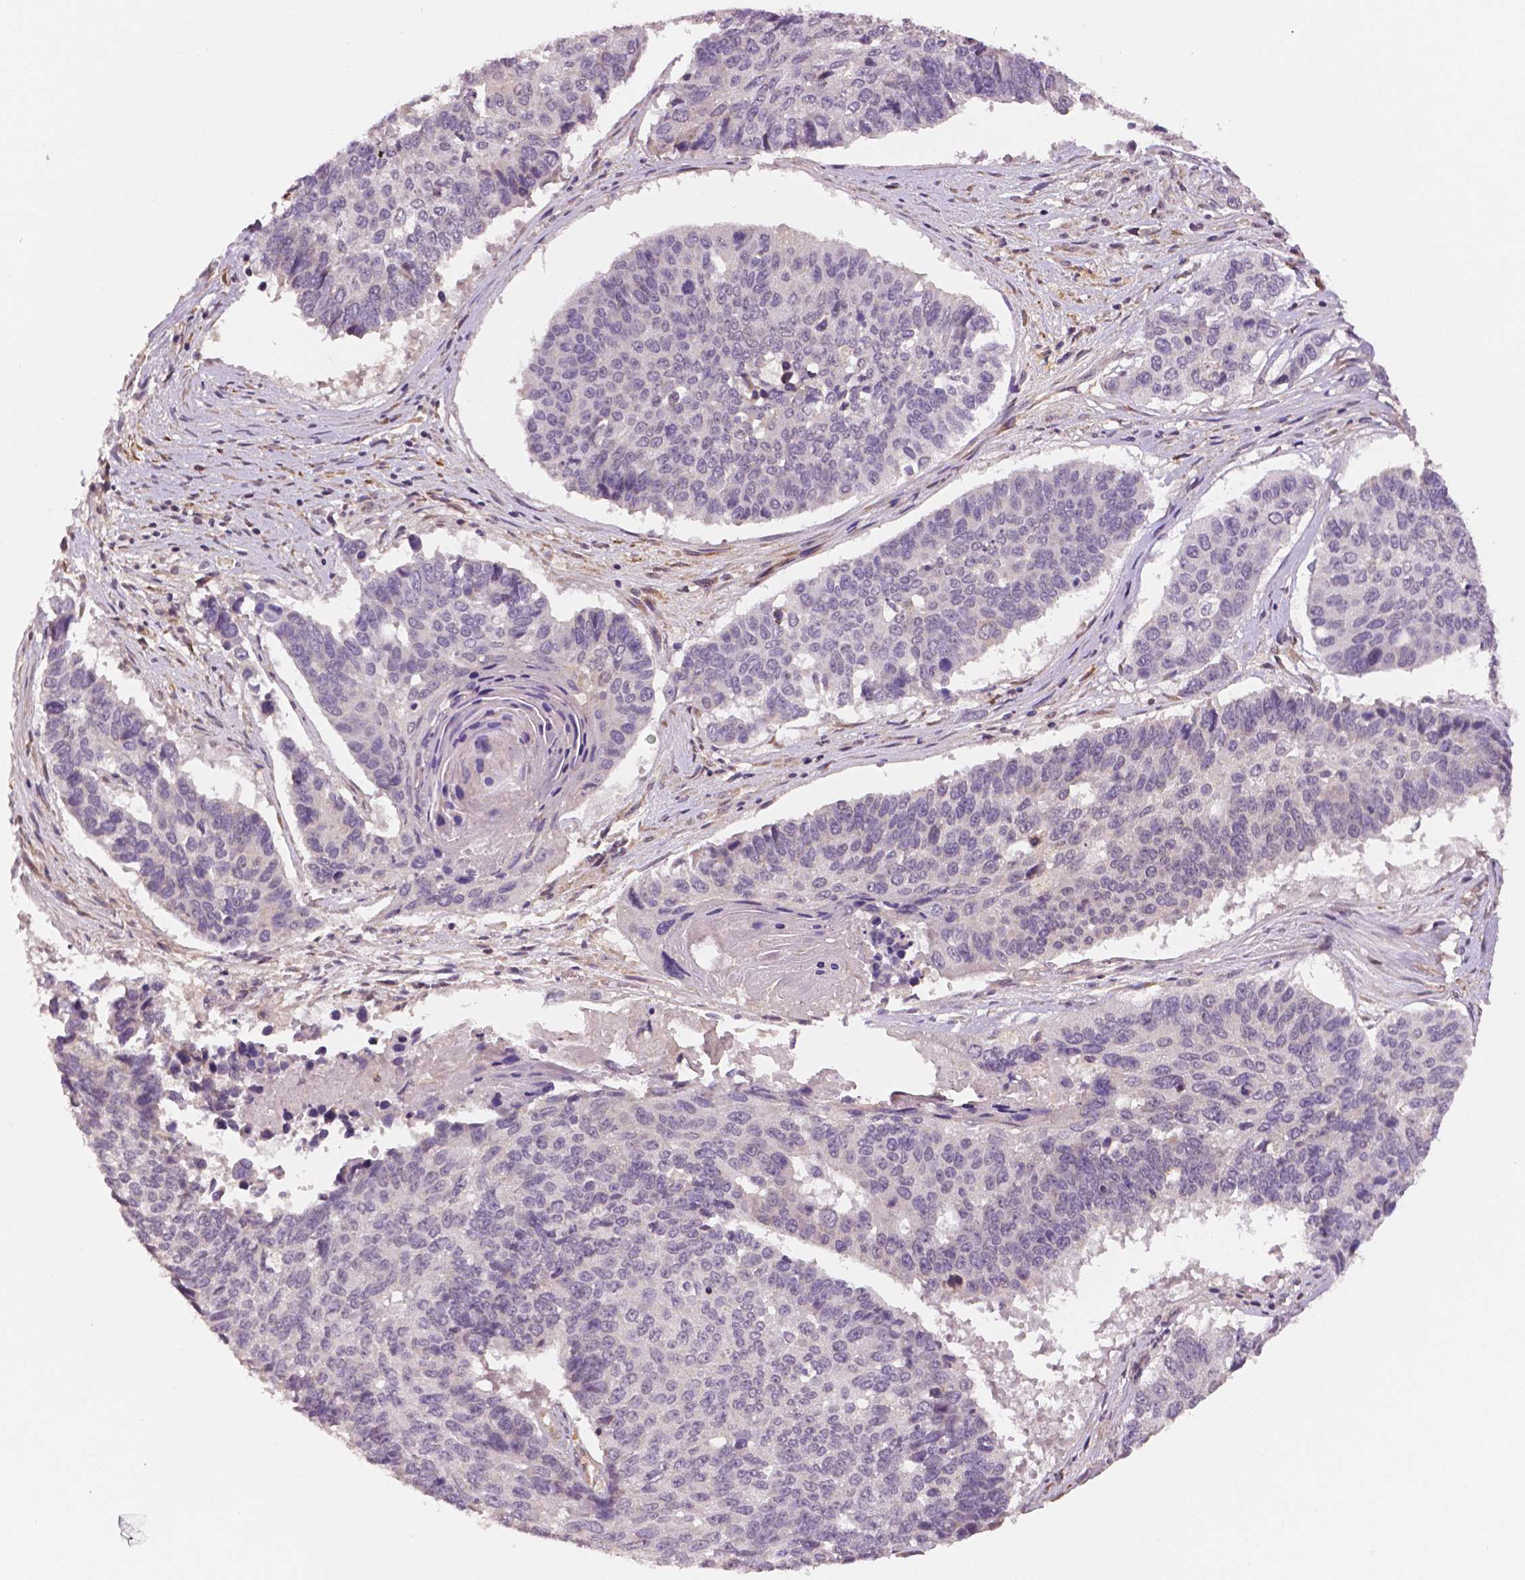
{"staining": {"intensity": "negative", "quantity": "none", "location": "none"}, "tissue": "lung cancer", "cell_type": "Tumor cells", "image_type": "cancer", "snomed": [{"axis": "morphology", "description": "Squamous cell carcinoma, NOS"}, {"axis": "topography", "description": "Lung"}], "caption": "DAB immunohistochemical staining of lung cancer demonstrates no significant expression in tumor cells. (Brightfield microscopy of DAB (3,3'-diaminobenzidine) immunohistochemistry at high magnification).", "gene": "STAT3", "patient": {"sex": "male", "age": 73}}